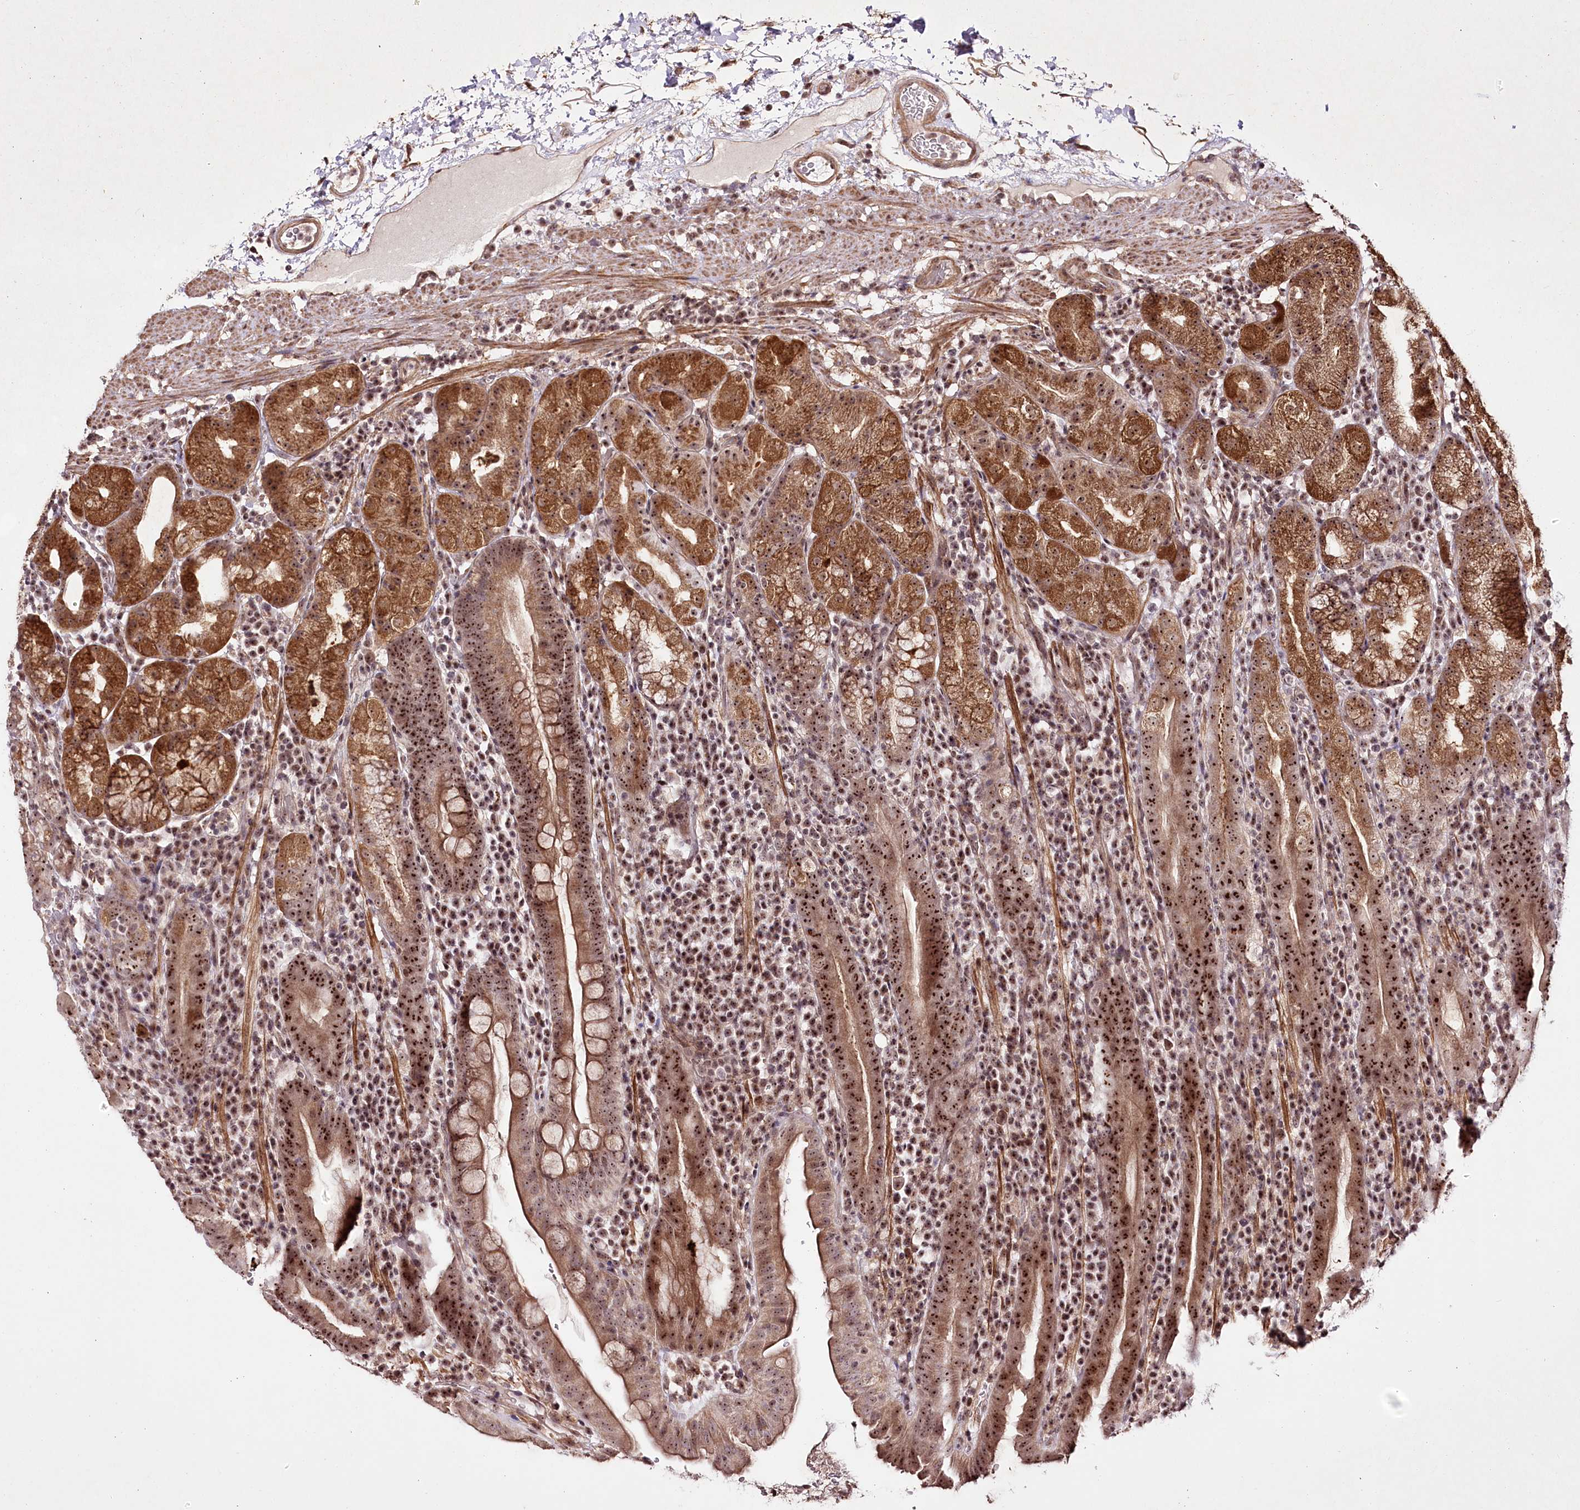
{"staining": {"intensity": "strong", "quantity": "25%-75%", "location": "cytoplasmic/membranous,nuclear"}, "tissue": "stomach", "cell_type": "Glandular cells", "image_type": "normal", "snomed": [{"axis": "morphology", "description": "Normal tissue, NOS"}, {"axis": "morphology", "description": "Inflammation, NOS"}, {"axis": "topography", "description": "Stomach"}], "caption": "Immunohistochemical staining of unremarkable stomach exhibits high levels of strong cytoplasmic/membranous,nuclear positivity in about 25%-75% of glandular cells.", "gene": "CCDC59", "patient": {"sex": "male", "age": 79}}